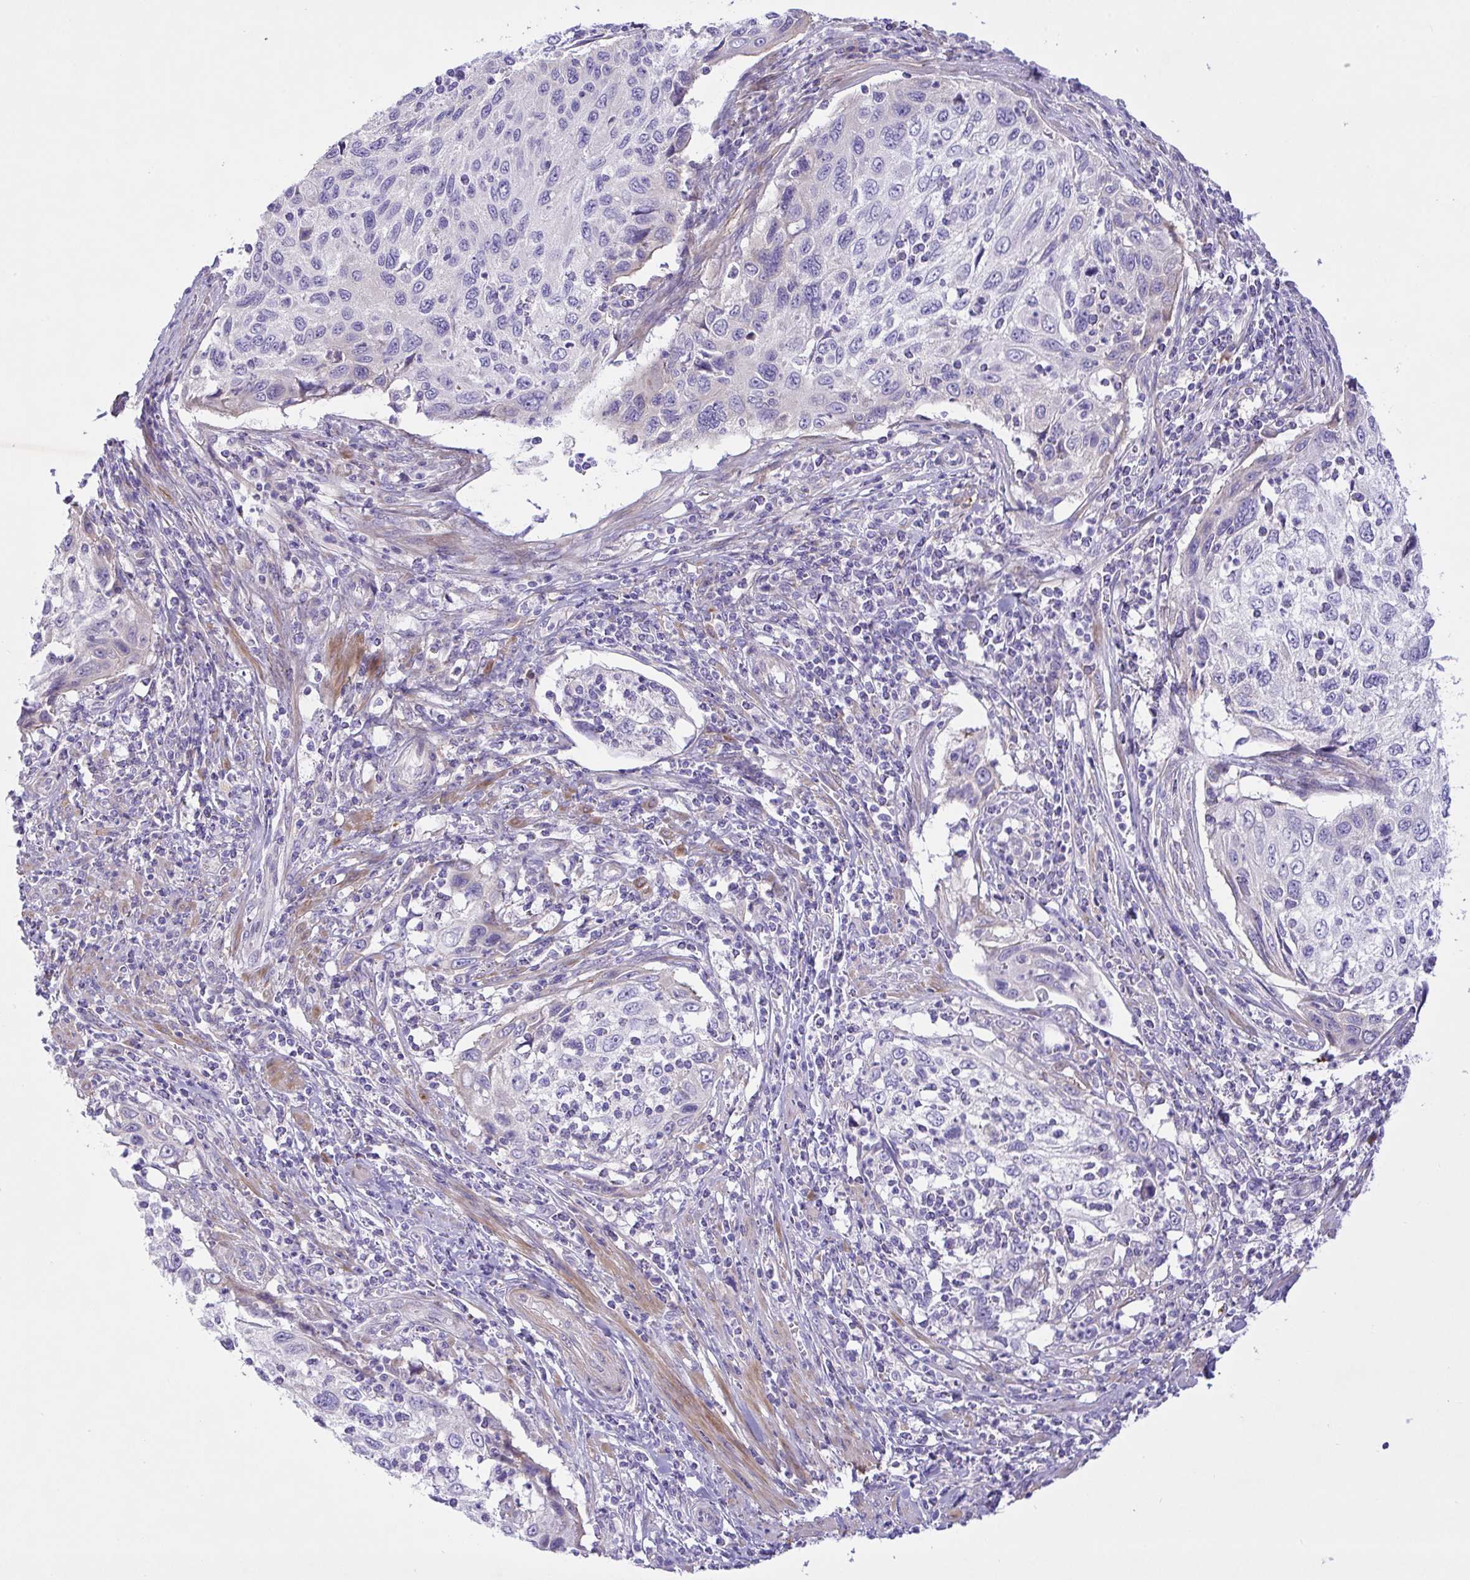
{"staining": {"intensity": "negative", "quantity": "none", "location": "none"}, "tissue": "cervical cancer", "cell_type": "Tumor cells", "image_type": "cancer", "snomed": [{"axis": "morphology", "description": "Squamous cell carcinoma, NOS"}, {"axis": "topography", "description": "Cervix"}], "caption": "High magnification brightfield microscopy of cervical cancer stained with DAB (3,3'-diaminobenzidine) (brown) and counterstained with hematoxylin (blue): tumor cells show no significant expression.", "gene": "FAM86B1", "patient": {"sex": "female", "age": 70}}